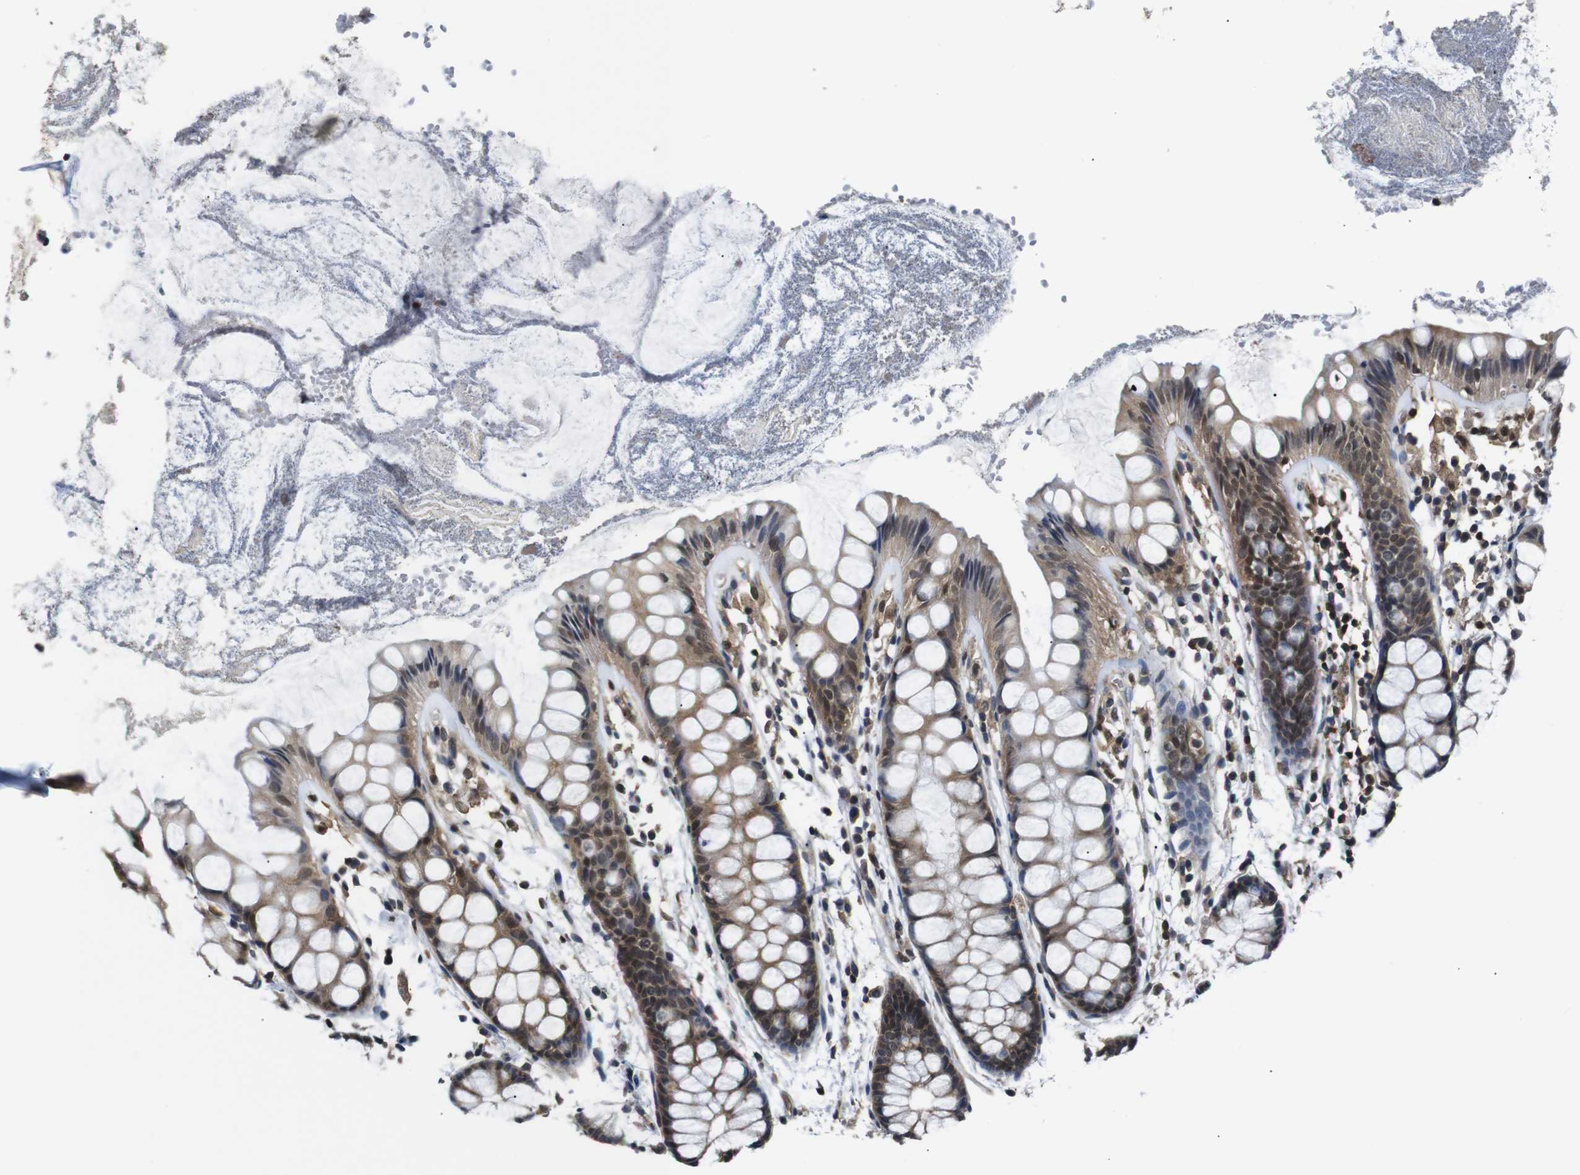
{"staining": {"intensity": "moderate", "quantity": ">75%", "location": "cytoplasmic/membranous,nuclear"}, "tissue": "rectum", "cell_type": "Glandular cells", "image_type": "normal", "snomed": [{"axis": "morphology", "description": "Normal tissue, NOS"}, {"axis": "topography", "description": "Rectum"}], "caption": "Brown immunohistochemical staining in benign human rectum reveals moderate cytoplasmic/membranous,nuclear positivity in about >75% of glandular cells.", "gene": "UBXN1", "patient": {"sex": "female", "age": 66}}